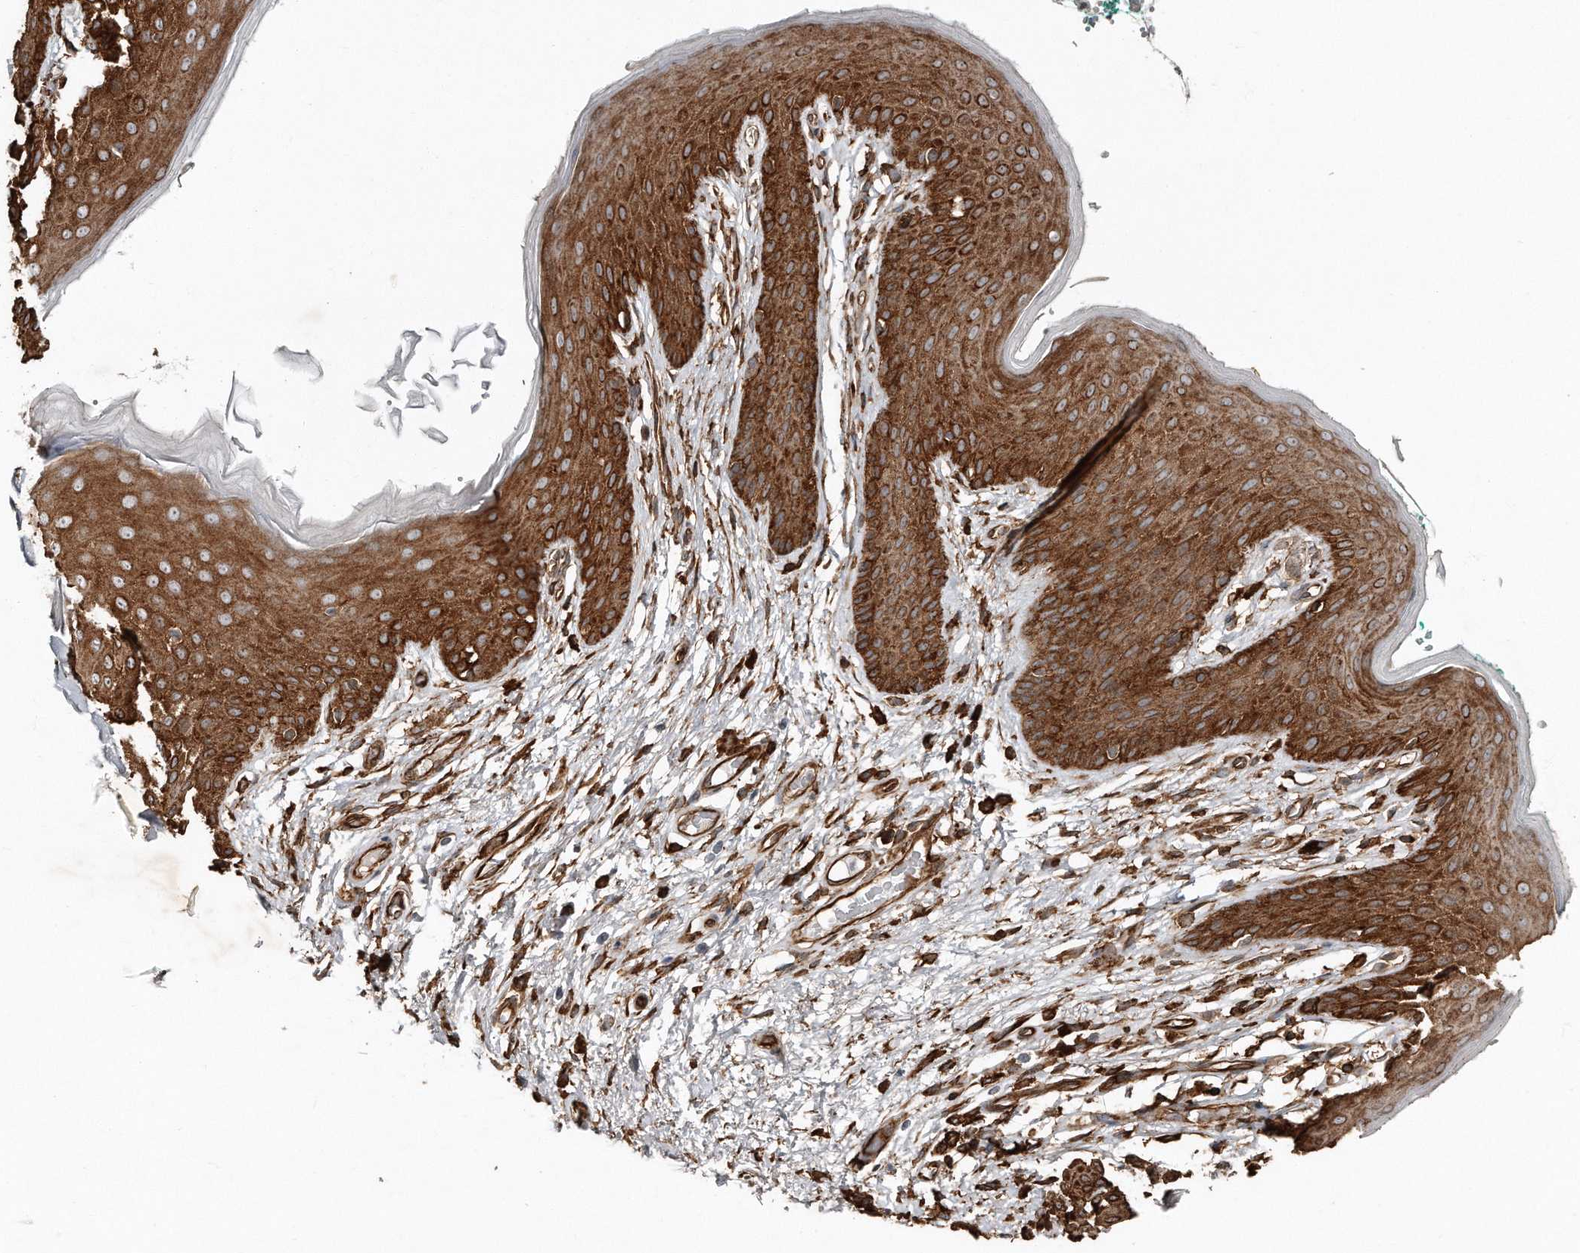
{"staining": {"intensity": "strong", "quantity": ">75%", "location": "cytoplasmic/membranous"}, "tissue": "skin", "cell_type": "Epidermal cells", "image_type": "normal", "snomed": [{"axis": "morphology", "description": "Normal tissue, NOS"}, {"axis": "topography", "description": "Anal"}], "caption": "Protein expression analysis of benign human skin reveals strong cytoplasmic/membranous positivity in about >75% of epidermal cells. Immunohistochemistry stains the protein of interest in brown and the nuclei are stained blue.", "gene": "SNAP47", "patient": {"sex": "male", "age": 74}}